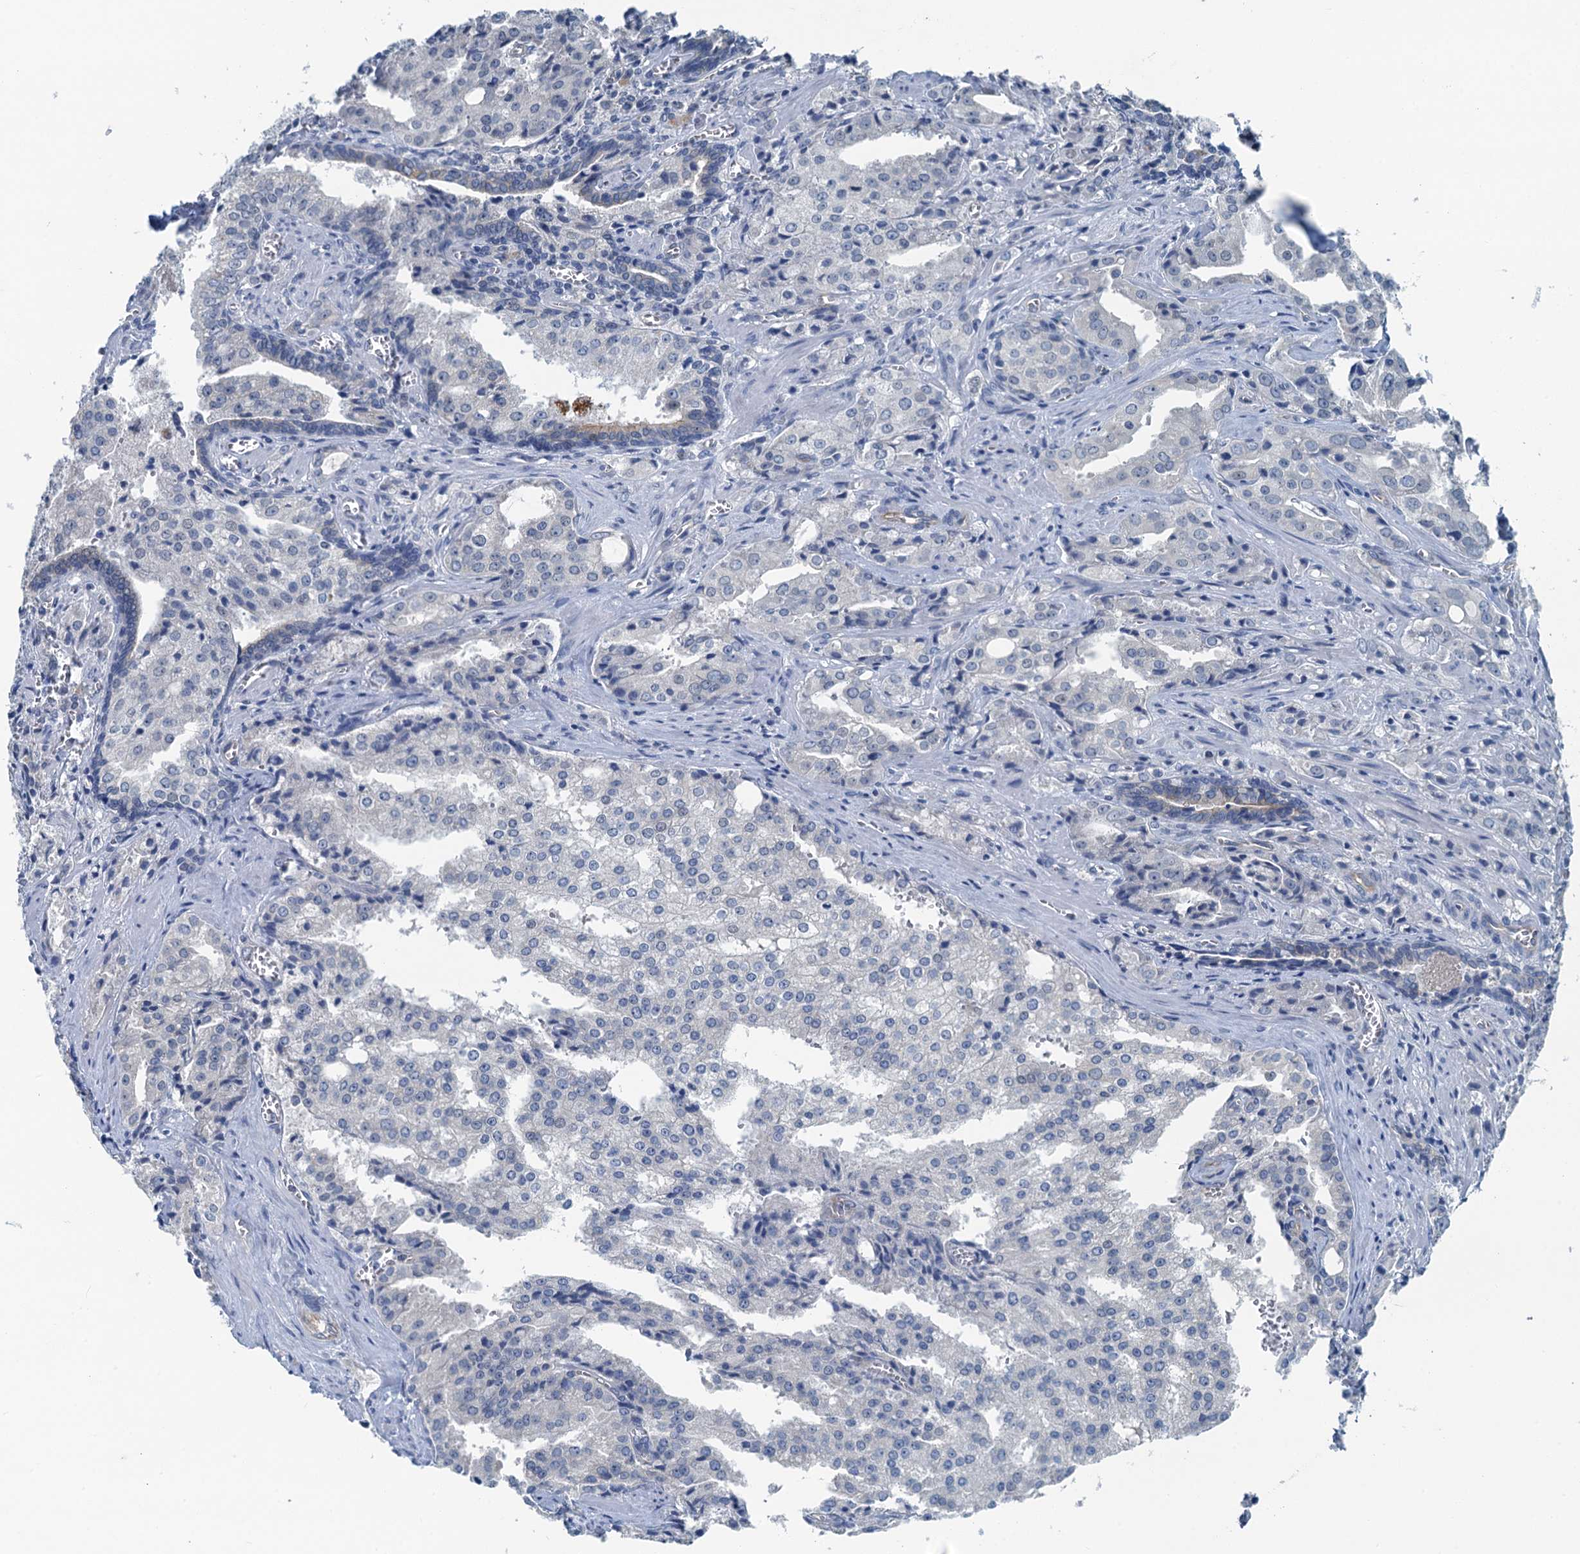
{"staining": {"intensity": "negative", "quantity": "none", "location": "none"}, "tissue": "prostate cancer", "cell_type": "Tumor cells", "image_type": "cancer", "snomed": [{"axis": "morphology", "description": "Adenocarcinoma, High grade"}, {"axis": "topography", "description": "Prostate"}], "caption": "Photomicrograph shows no protein staining in tumor cells of prostate cancer (high-grade adenocarcinoma) tissue.", "gene": "GFOD2", "patient": {"sex": "male", "age": 68}}